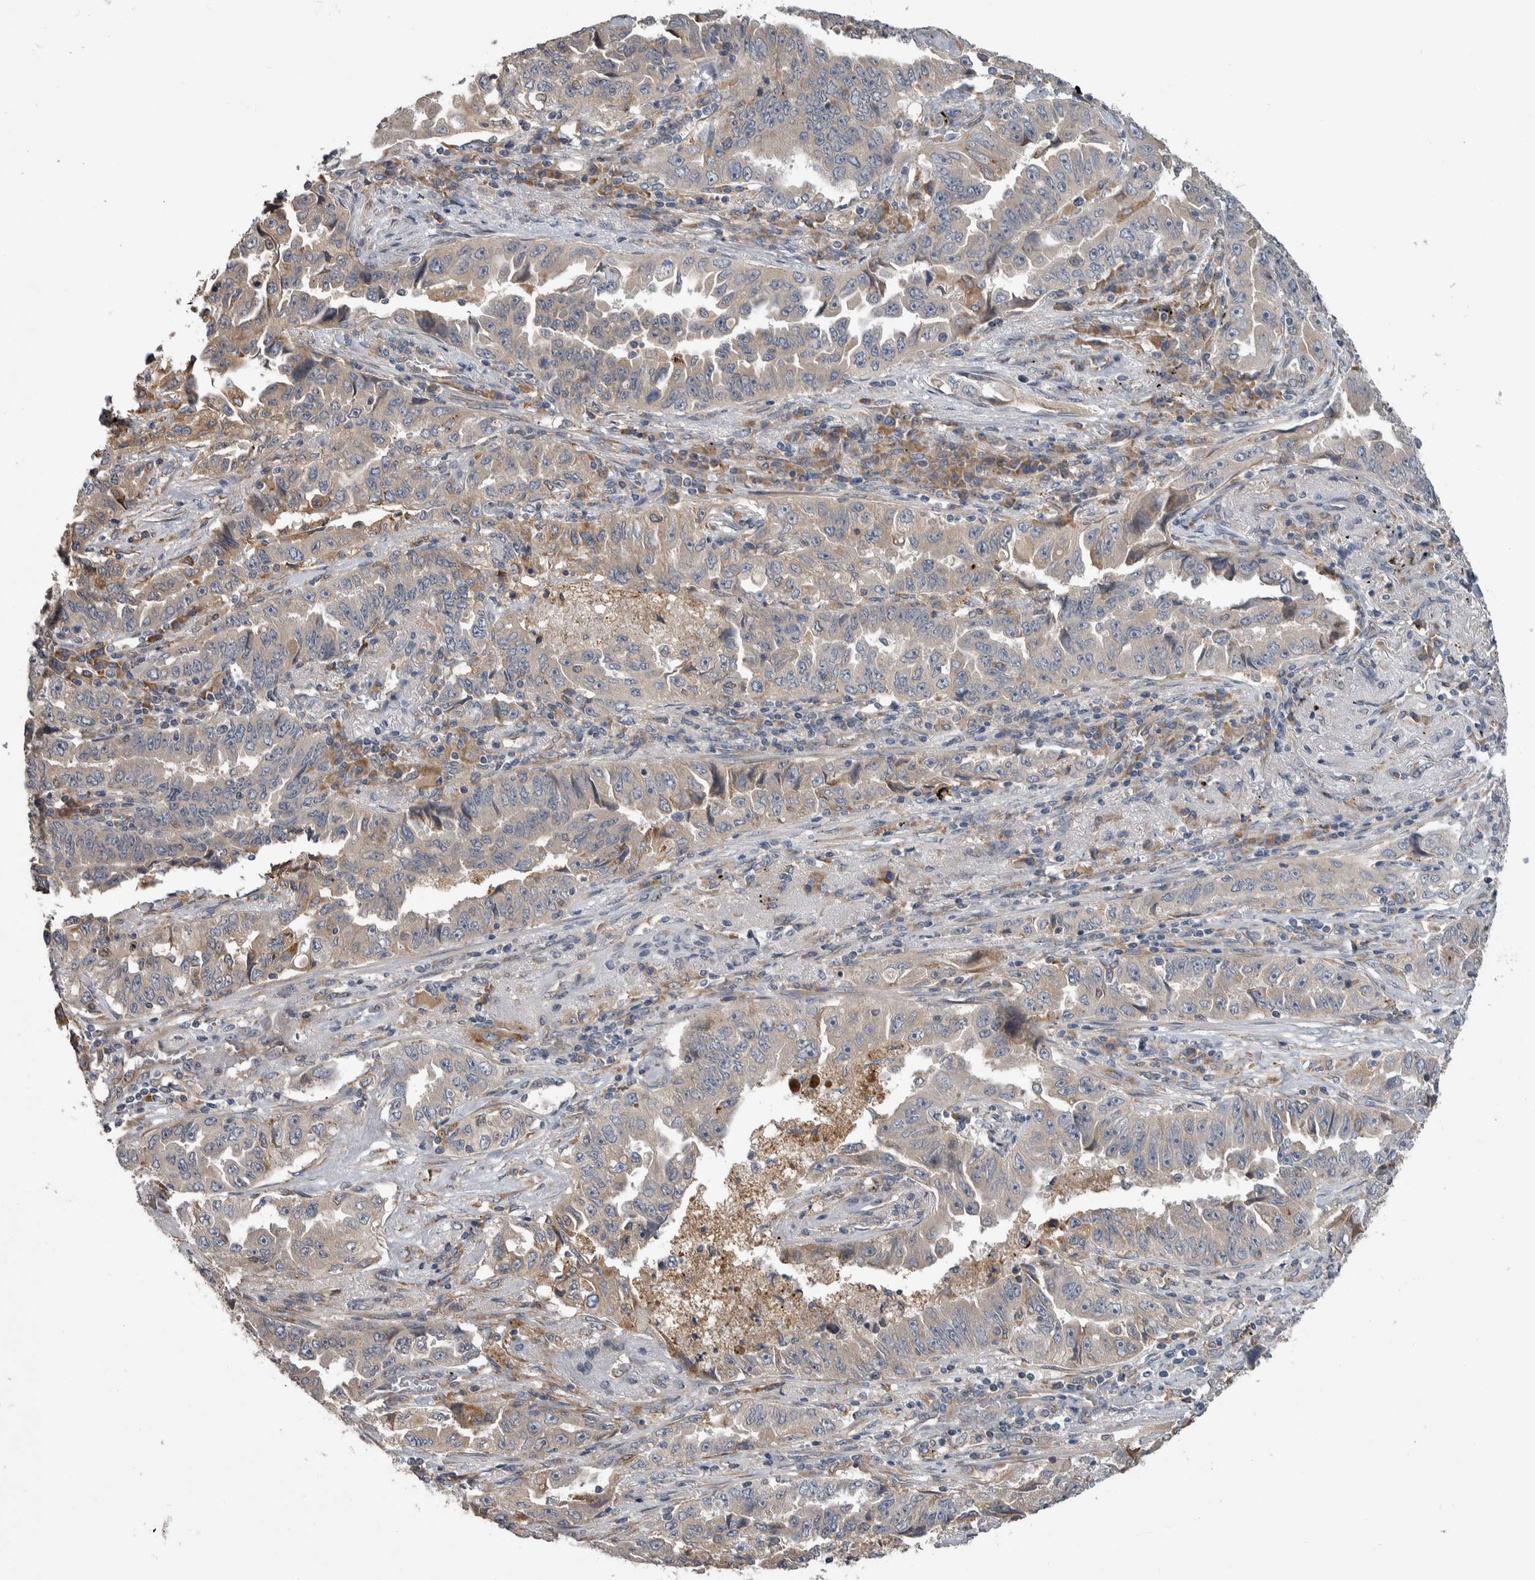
{"staining": {"intensity": "weak", "quantity": "<25%", "location": "cytoplasmic/membranous"}, "tissue": "lung cancer", "cell_type": "Tumor cells", "image_type": "cancer", "snomed": [{"axis": "morphology", "description": "Adenocarcinoma, NOS"}, {"axis": "topography", "description": "Lung"}], "caption": "The micrograph reveals no significant positivity in tumor cells of lung adenocarcinoma.", "gene": "PRDM4", "patient": {"sex": "female", "age": 51}}